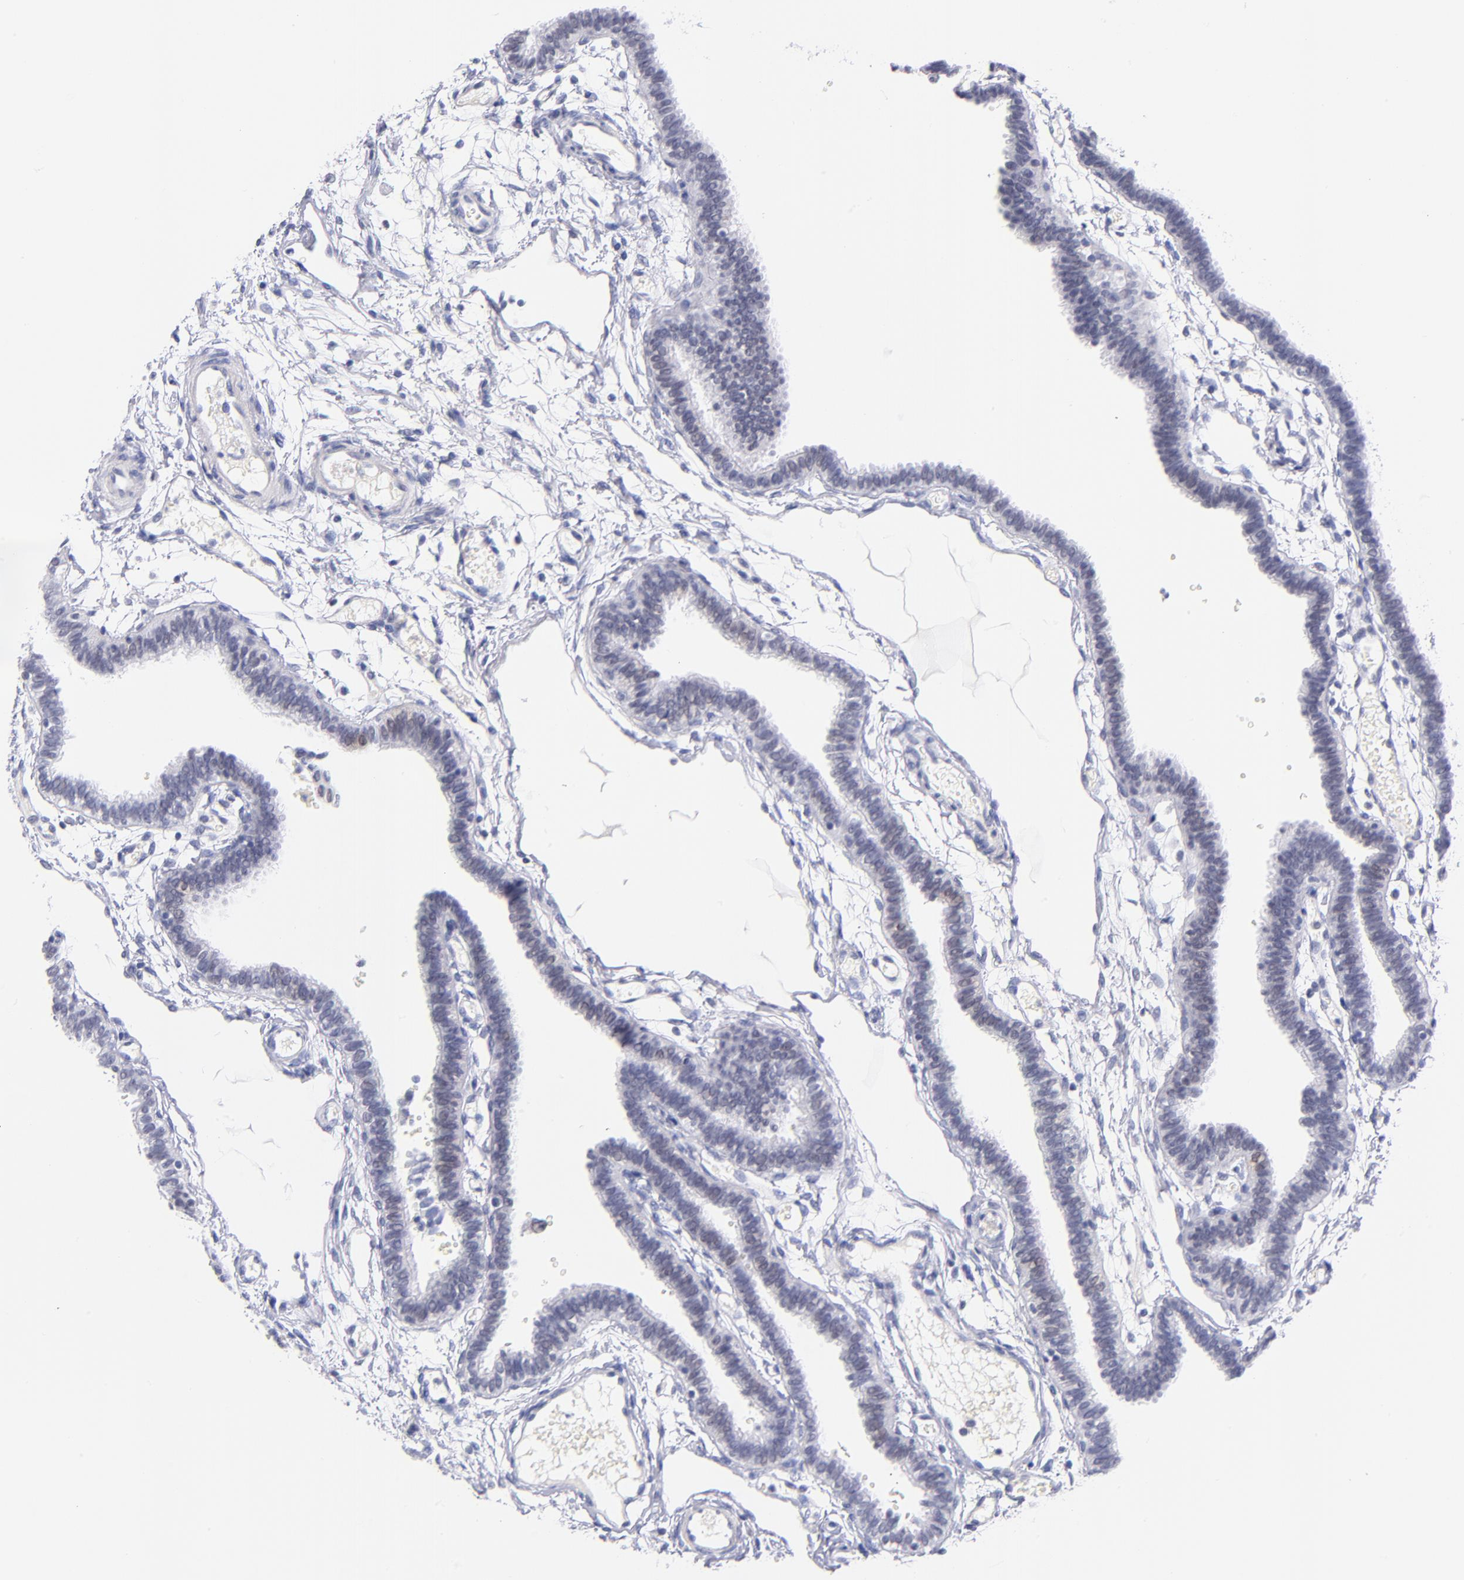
{"staining": {"intensity": "weak", "quantity": "<25%", "location": "nuclear"}, "tissue": "fallopian tube", "cell_type": "Glandular cells", "image_type": "normal", "snomed": [{"axis": "morphology", "description": "Normal tissue, NOS"}, {"axis": "topography", "description": "Fallopian tube"}], "caption": "This is a histopathology image of immunohistochemistry (IHC) staining of unremarkable fallopian tube, which shows no expression in glandular cells.", "gene": "SNRPB", "patient": {"sex": "female", "age": 29}}